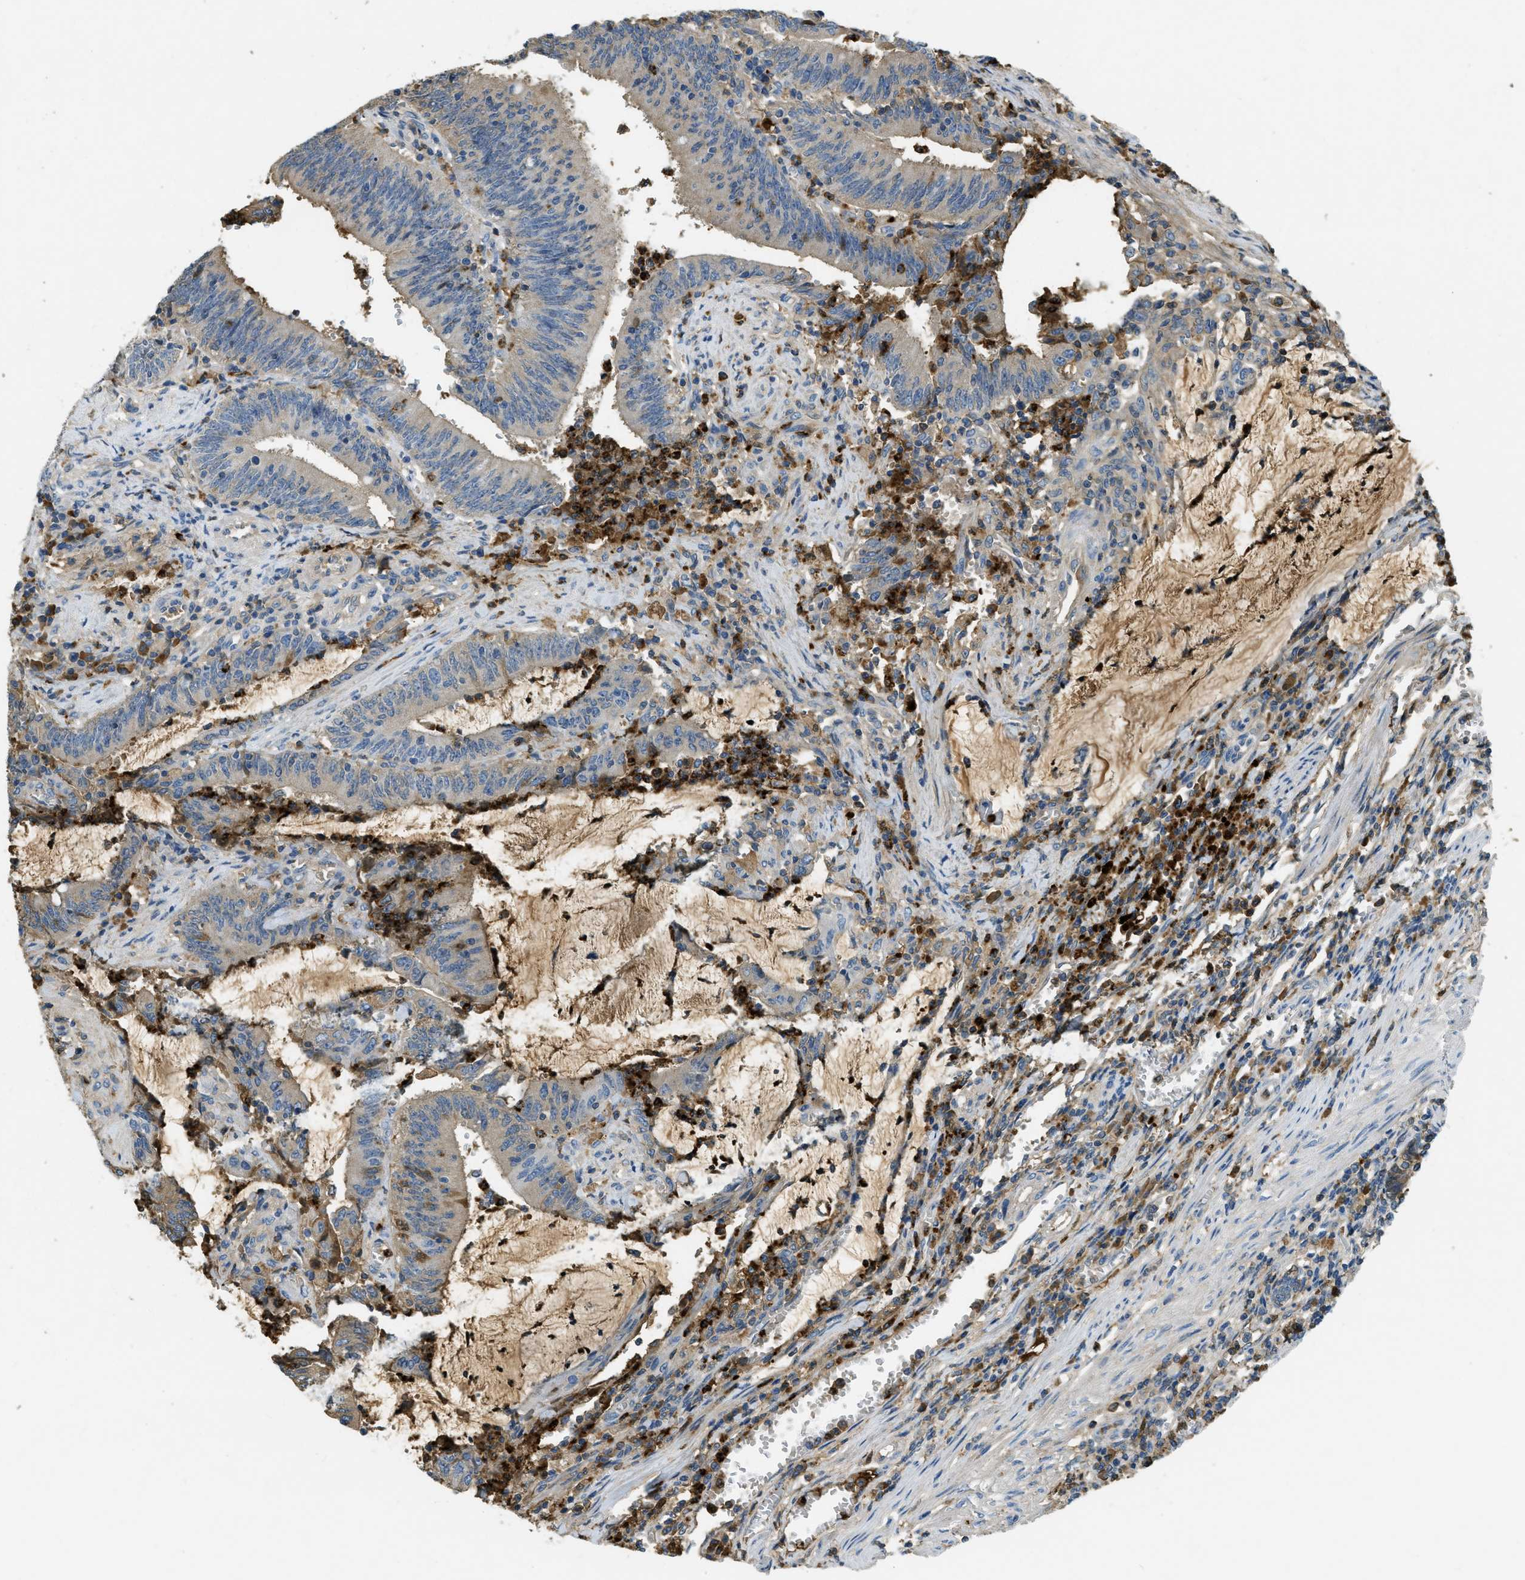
{"staining": {"intensity": "negative", "quantity": "none", "location": "none"}, "tissue": "colorectal cancer", "cell_type": "Tumor cells", "image_type": "cancer", "snomed": [{"axis": "morphology", "description": "Normal tissue, NOS"}, {"axis": "morphology", "description": "Adenocarcinoma, NOS"}, {"axis": "topography", "description": "Rectum"}], "caption": "IHC photomicrograph of human adenocarcinoma (colorectal) stained for a protein (brown), which demonstrates no positivity in tumor cells.", "gene": "PRTN3", "patient": {"sex": "female", "age": 66}}